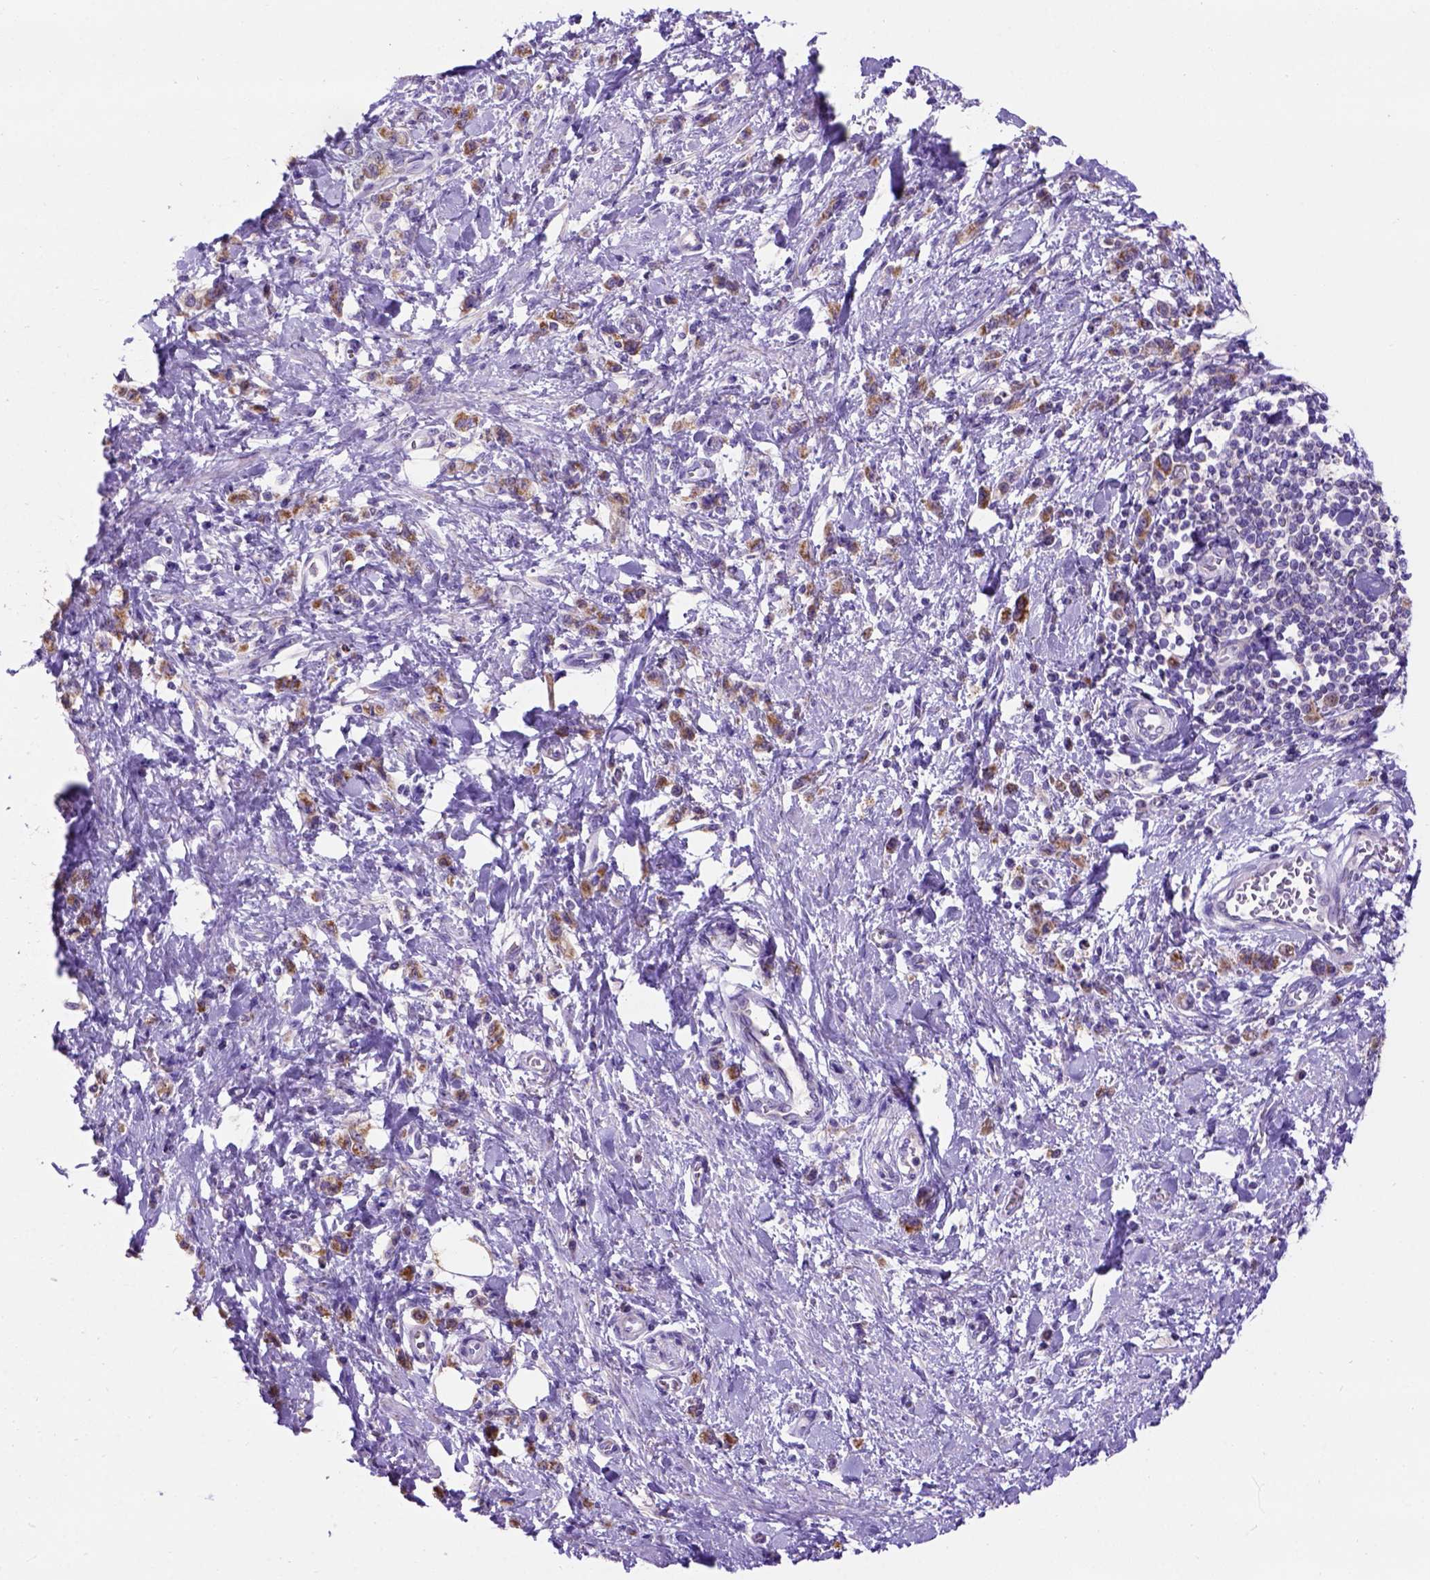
{"staining": {"intensity": "moderate", "quantity": ">75%", "location": "cytoplasmic/membranous"}, "tissue": "stomach cancer", "cell_type": "Tumor cells", "image_type": "cancer", "snomed": [{"axis": "morphology", "description": "Adenocarcinoma, NOS"}, {"axis": "topography", "description": "Stomach"}], "caption": "Immunohistochemistry histopathology image of adenocarcinoma (stomach) stained for a protein (brown), which shows medium levels of moderate cytoplasmic/membranous staining in approximately >75% of tumor cells.", "gene": "L2HGDH", "patient": {"sex": "male", "age": 77}}